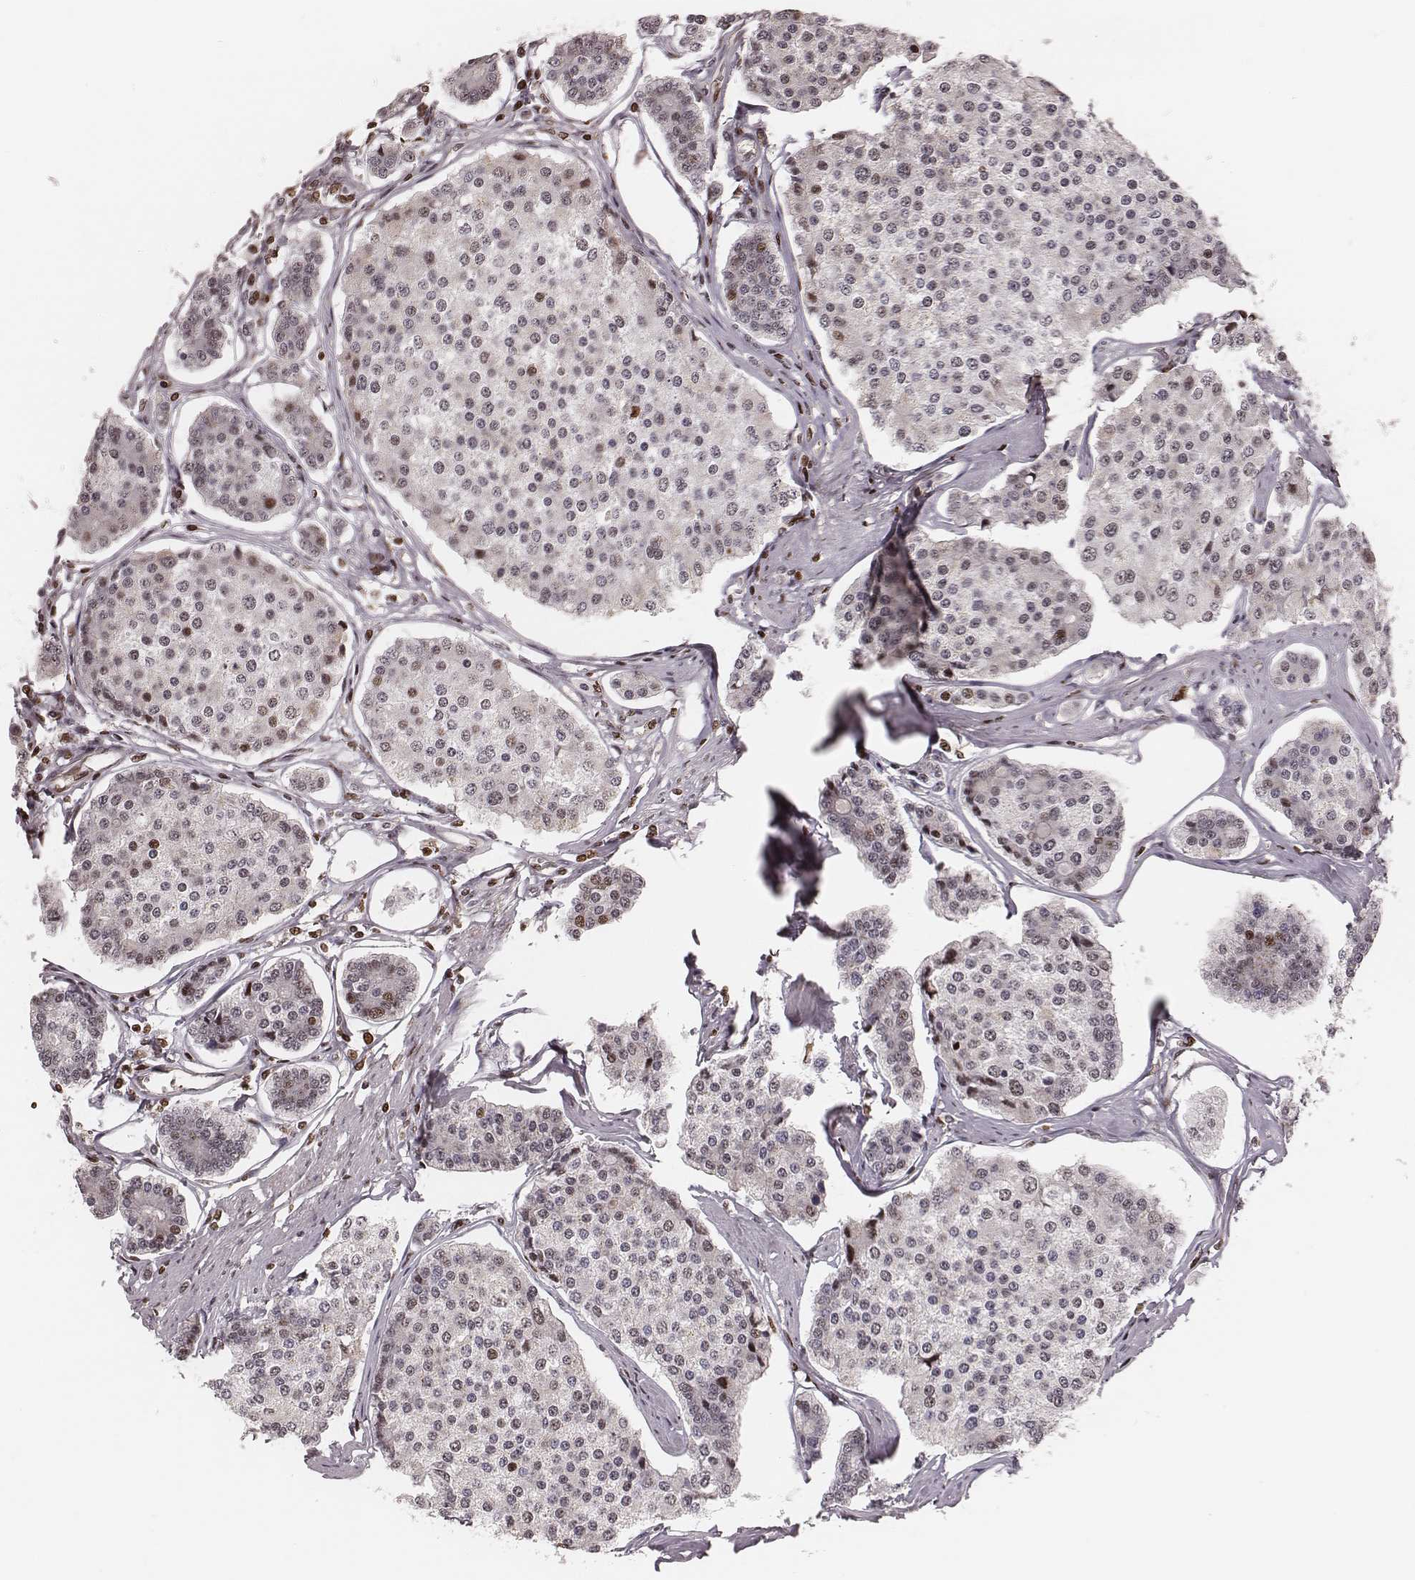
{"staining": {"intensity": "weak", "quantity": "<25%", "location": "nuclear"}, "tissue": "carcinoid", "cell_type": "Tumor cells", "image_type": "cancer", "snomed": [{"axis": "morphology", "description": "Carcinoid, malignant, NOS"}, {"axis": "topography", "description": "Small intestine"}], "caption": "Human carcinoid stained for a protein using immunohistochemistry displays no expression in tumor cells.", "gene": "VRK3", "patient": {"sex": "female", "age": 65}}